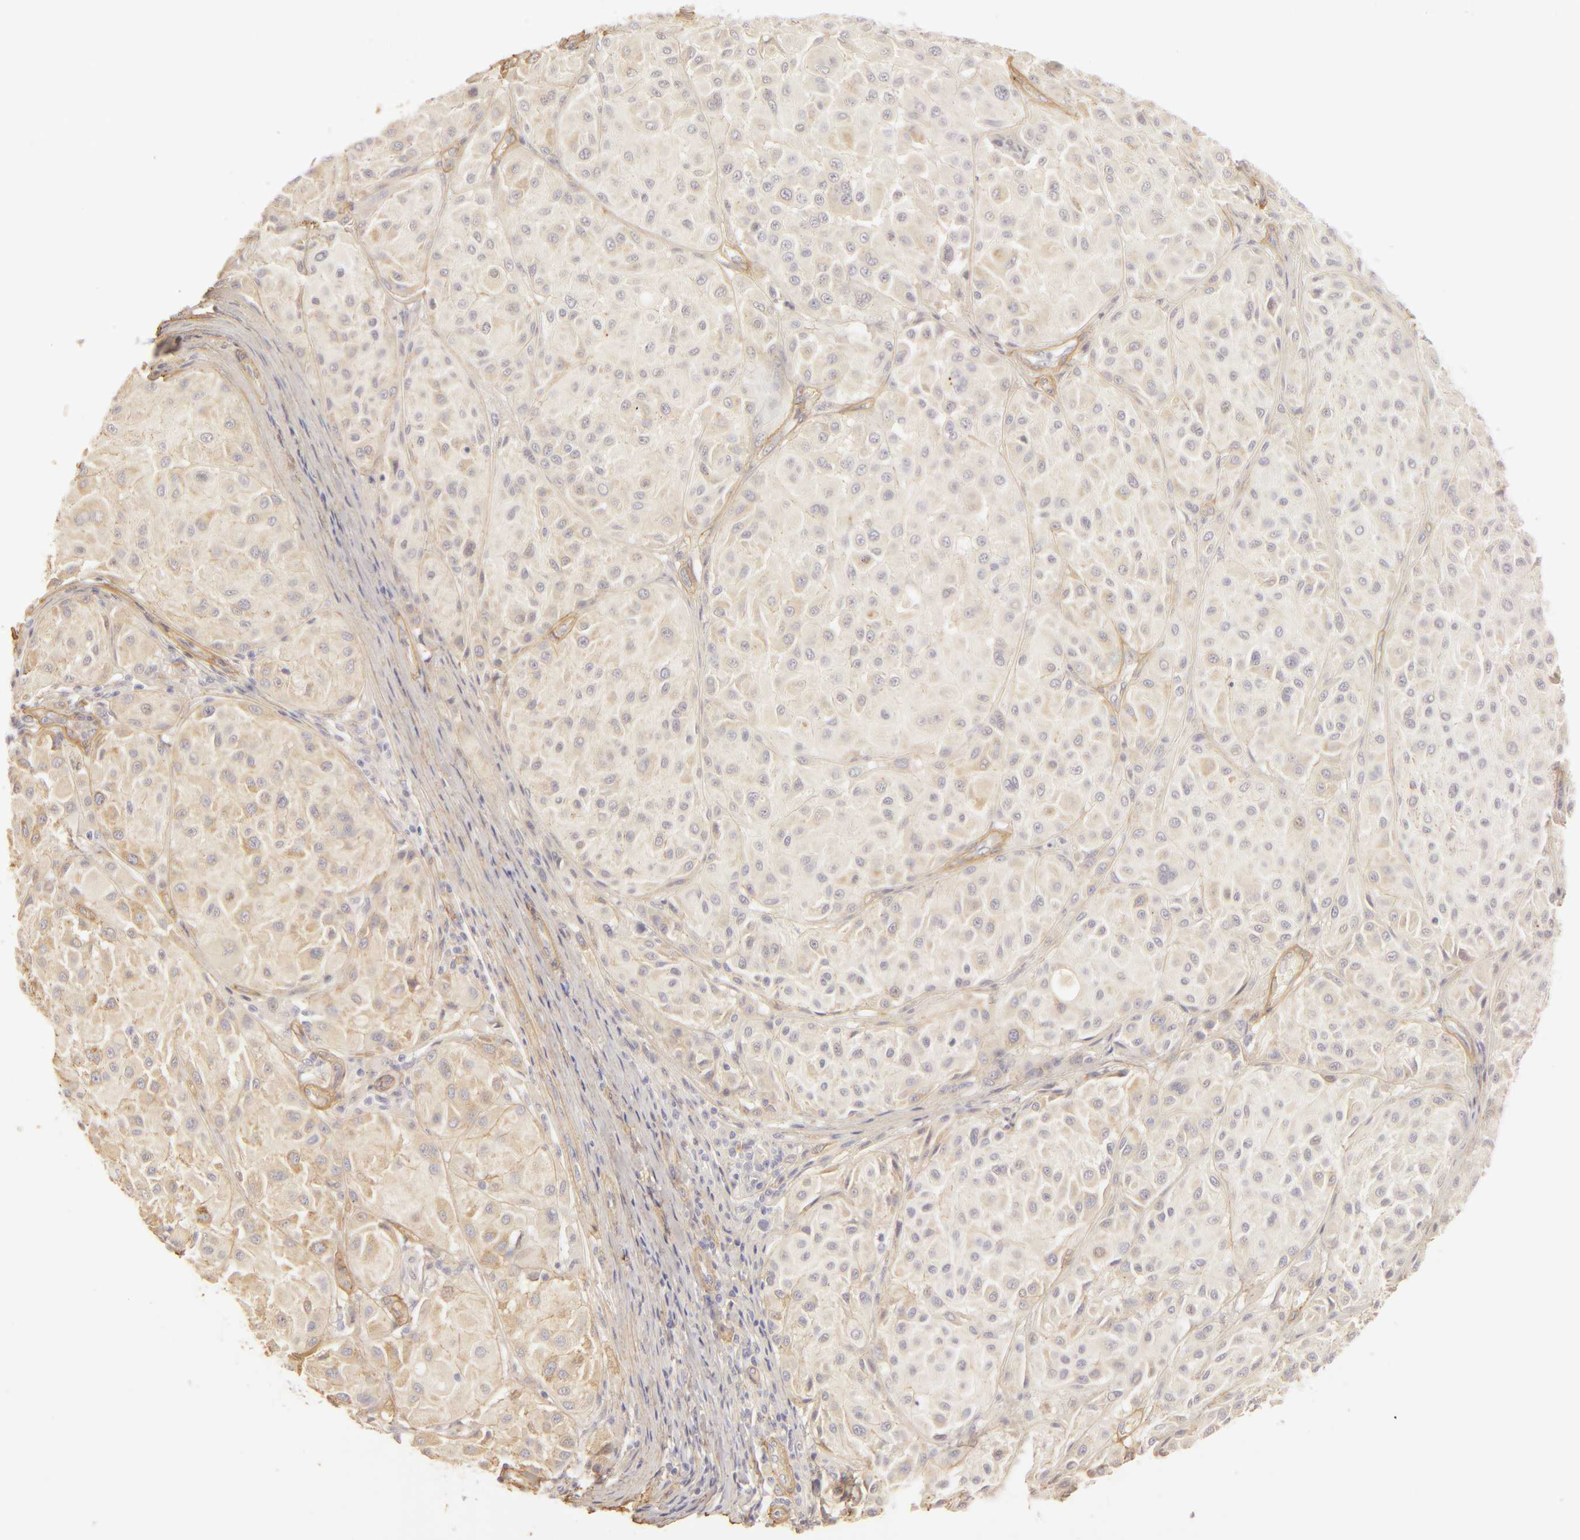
{"staining": {"intensity": "weak", "quantity": "25%-75%", "location": "cytoplasmic/membranous"}, "tissue": "melanoma", "cell_type": "Tumor cells", "image_type": "cancer", "snomed": [{"axis": "morphology", "description": "Malignant melanoma, NOS"}, {"axis": "topography", "description": "Skin"}], "caption": "Human melanoma stained with a protein marker reveals weak staining in tumor cells.", "gene": "COL4A1", "patient": {"sex": "male", "age": 36}}